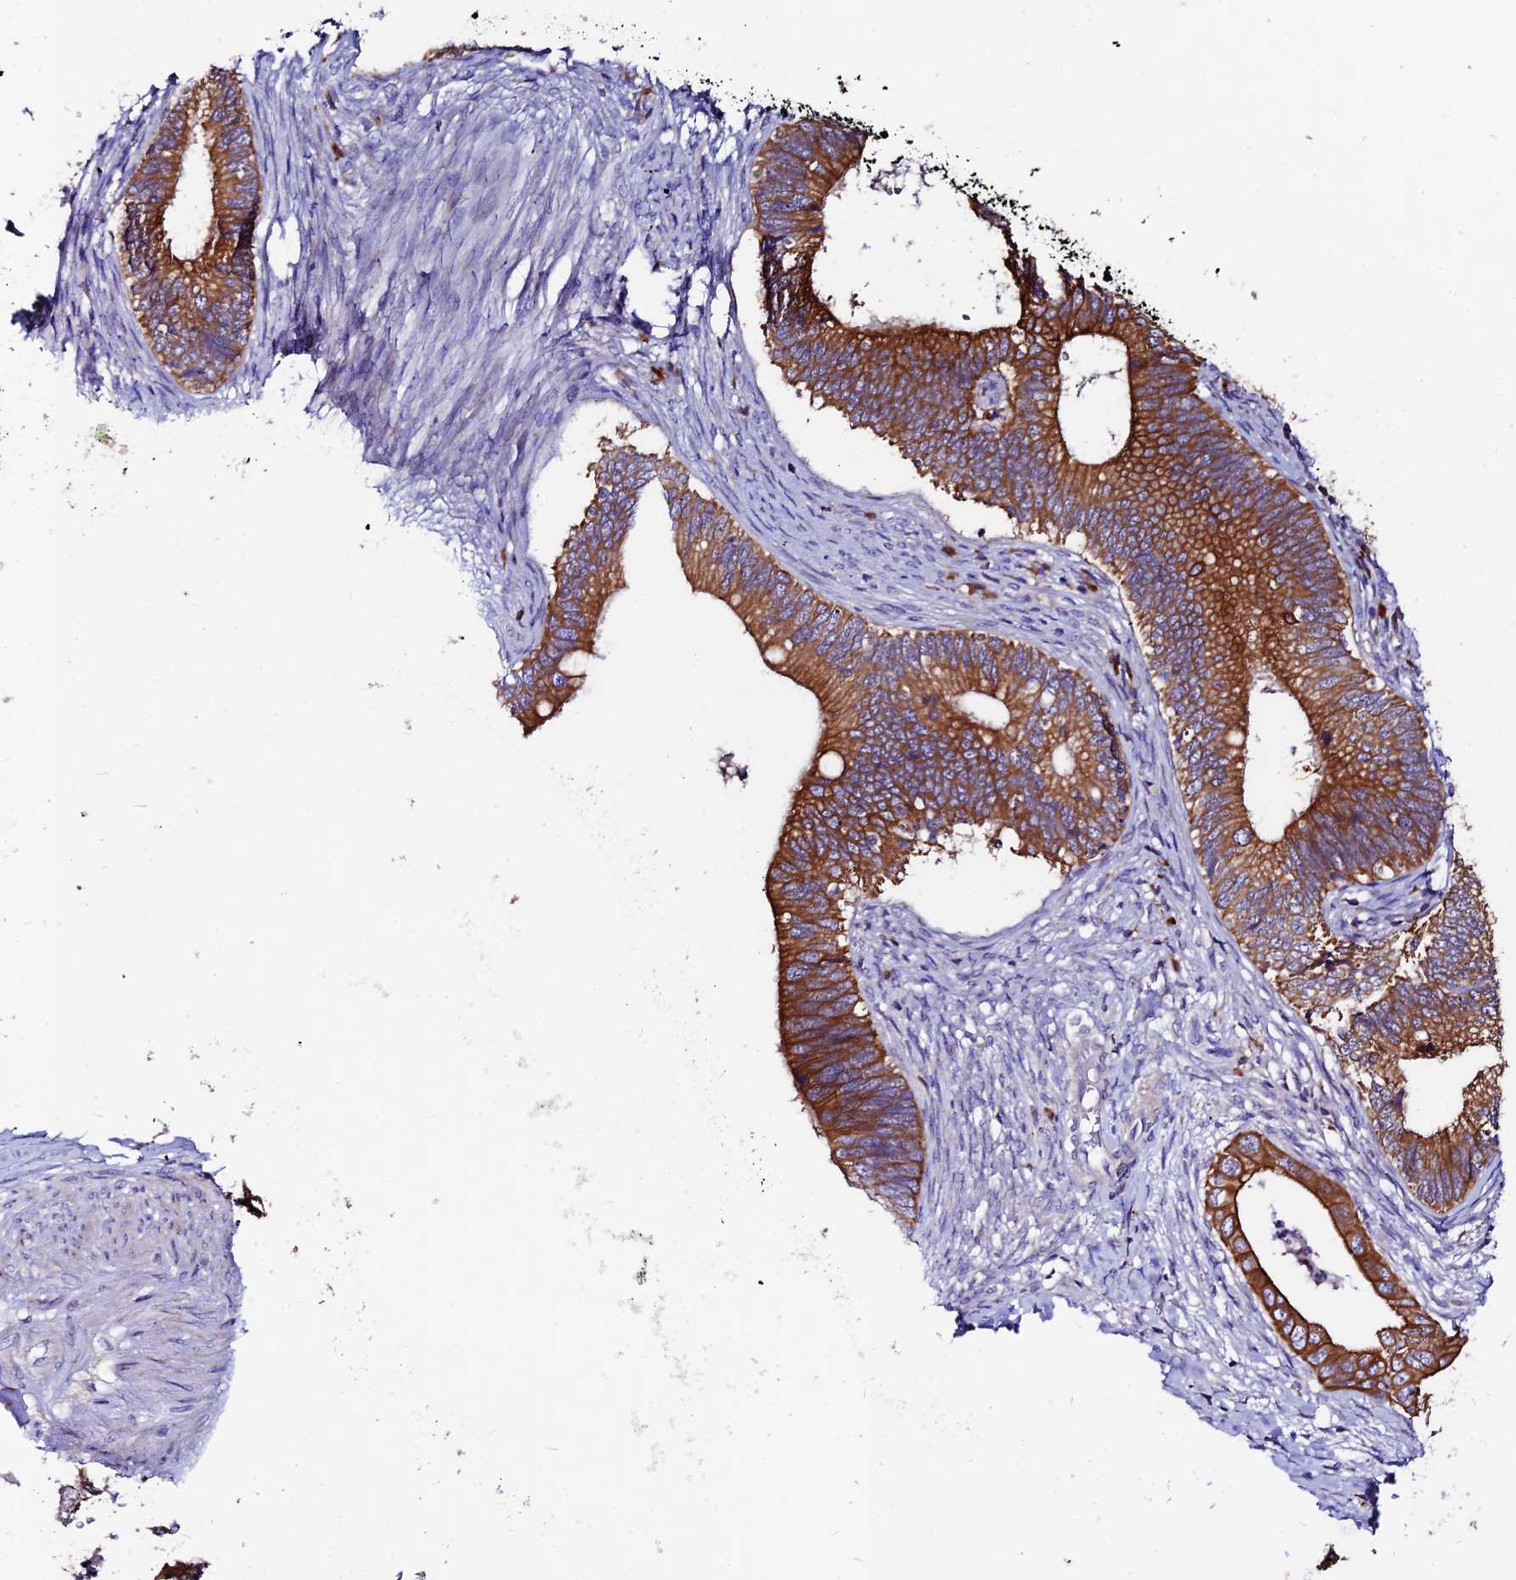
{"staining": {"intensity": "strong", "quantity": ">75%", "location": "cytoplasmic/membranous"}, "tissue": "cervical cancer", "cell_type": "Tumor cells", "image_type": "cancer", "snomed": [{"axis": "morphology", "description": "Adenocarcinoma, NOS"}, {"axis": "topography", "description": "Cervix"}], "caption": "This is a histology image of immunohistochemistry (IHC) staining of cervical cancer (adenocarcinoma), which shows strong staining in the cytoplasmic/membranous of tumor cells.", "gene": "DENND2D", "patient": {"sex": "female", "age": 42}}